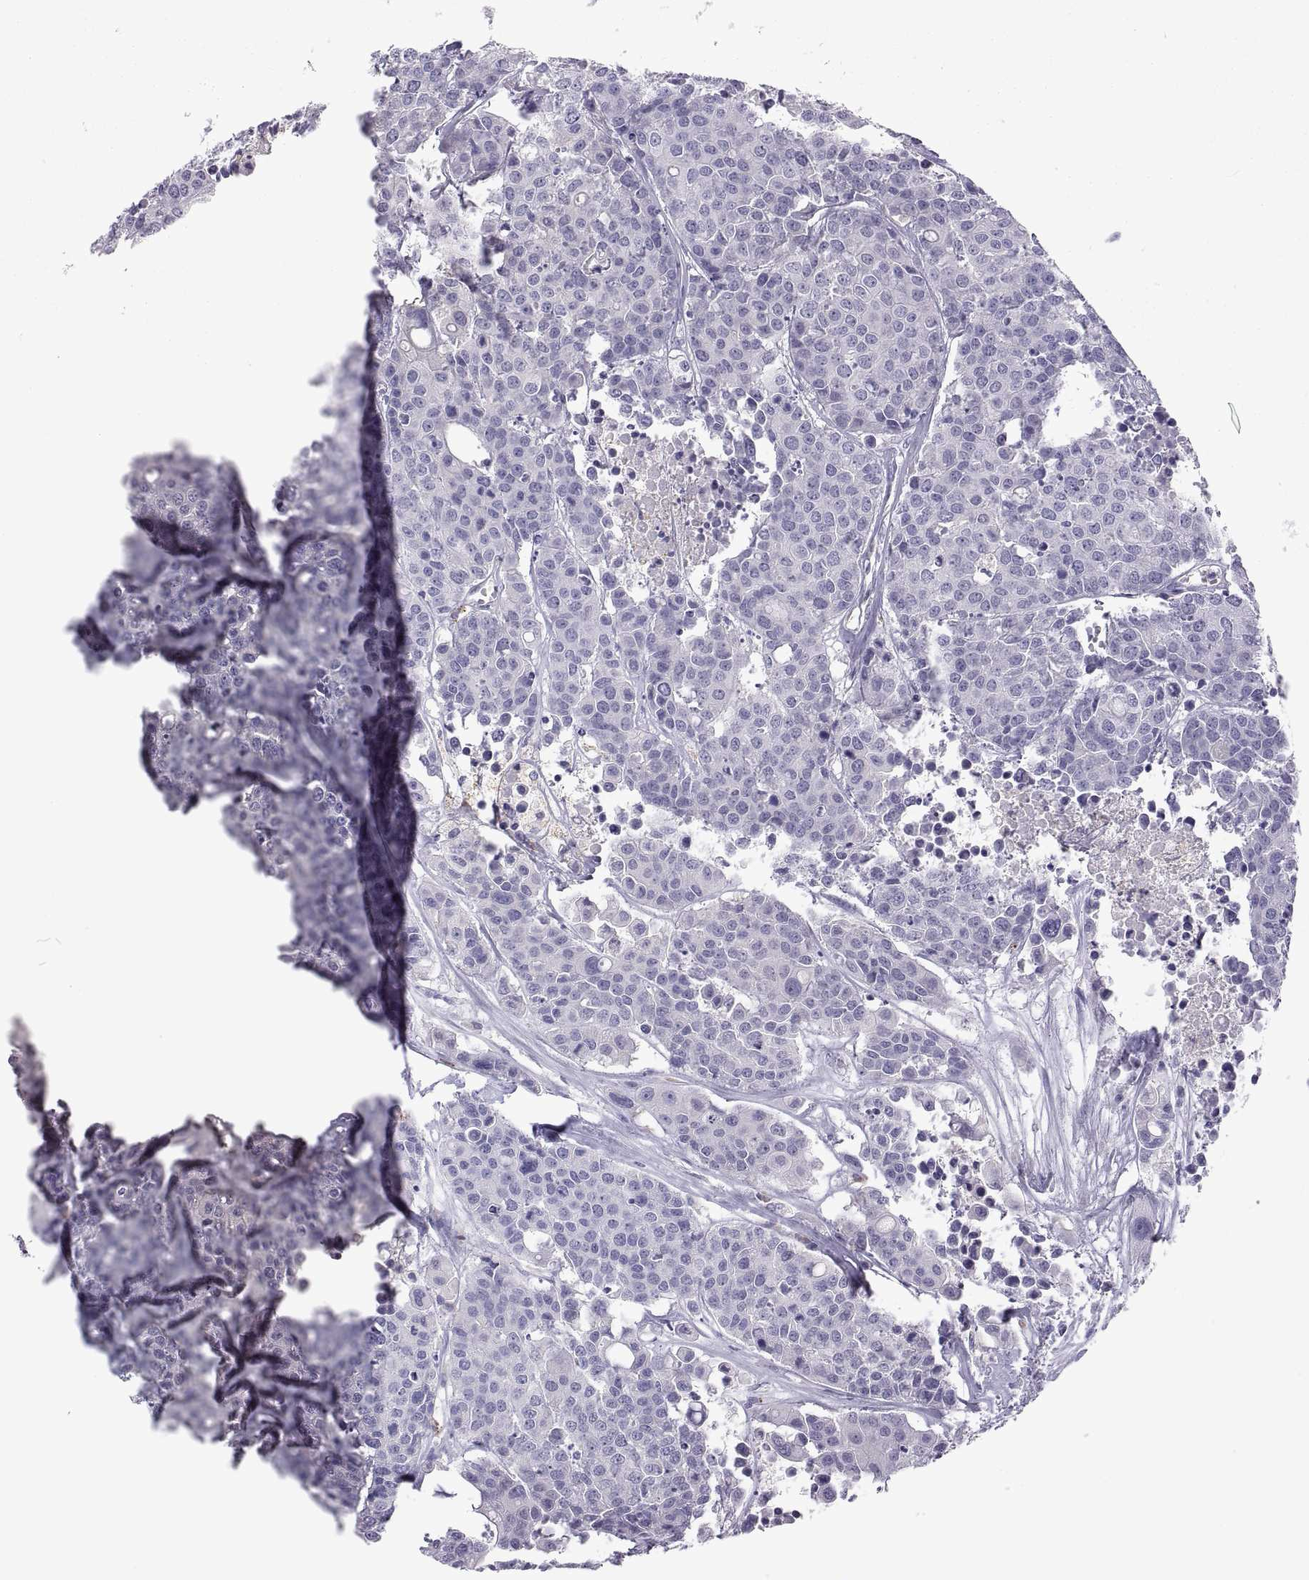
{"staining": {"intensity": "negative", "quantity": "none", "location": "none"}, "tissue": "carcinoid", "cell_type": "Tumor cells", "image_type": "cancer", "snomed": [{"axis": "morphology", "description": "Carcinoid, malignant, NOS"}, {"axis": "topography", "description": "Colon"}], "caption": "DAB immunohistochemical staining of carcinoid reveals no significant positivity in tumor cells. The staining is performed using DAB (3,3'-diaminobenzidine) brown chromogen with nuclei counter-stained in using hematoxylin.", "gene": "RGS19", "patient": {"sex": "male", "age": 81}}